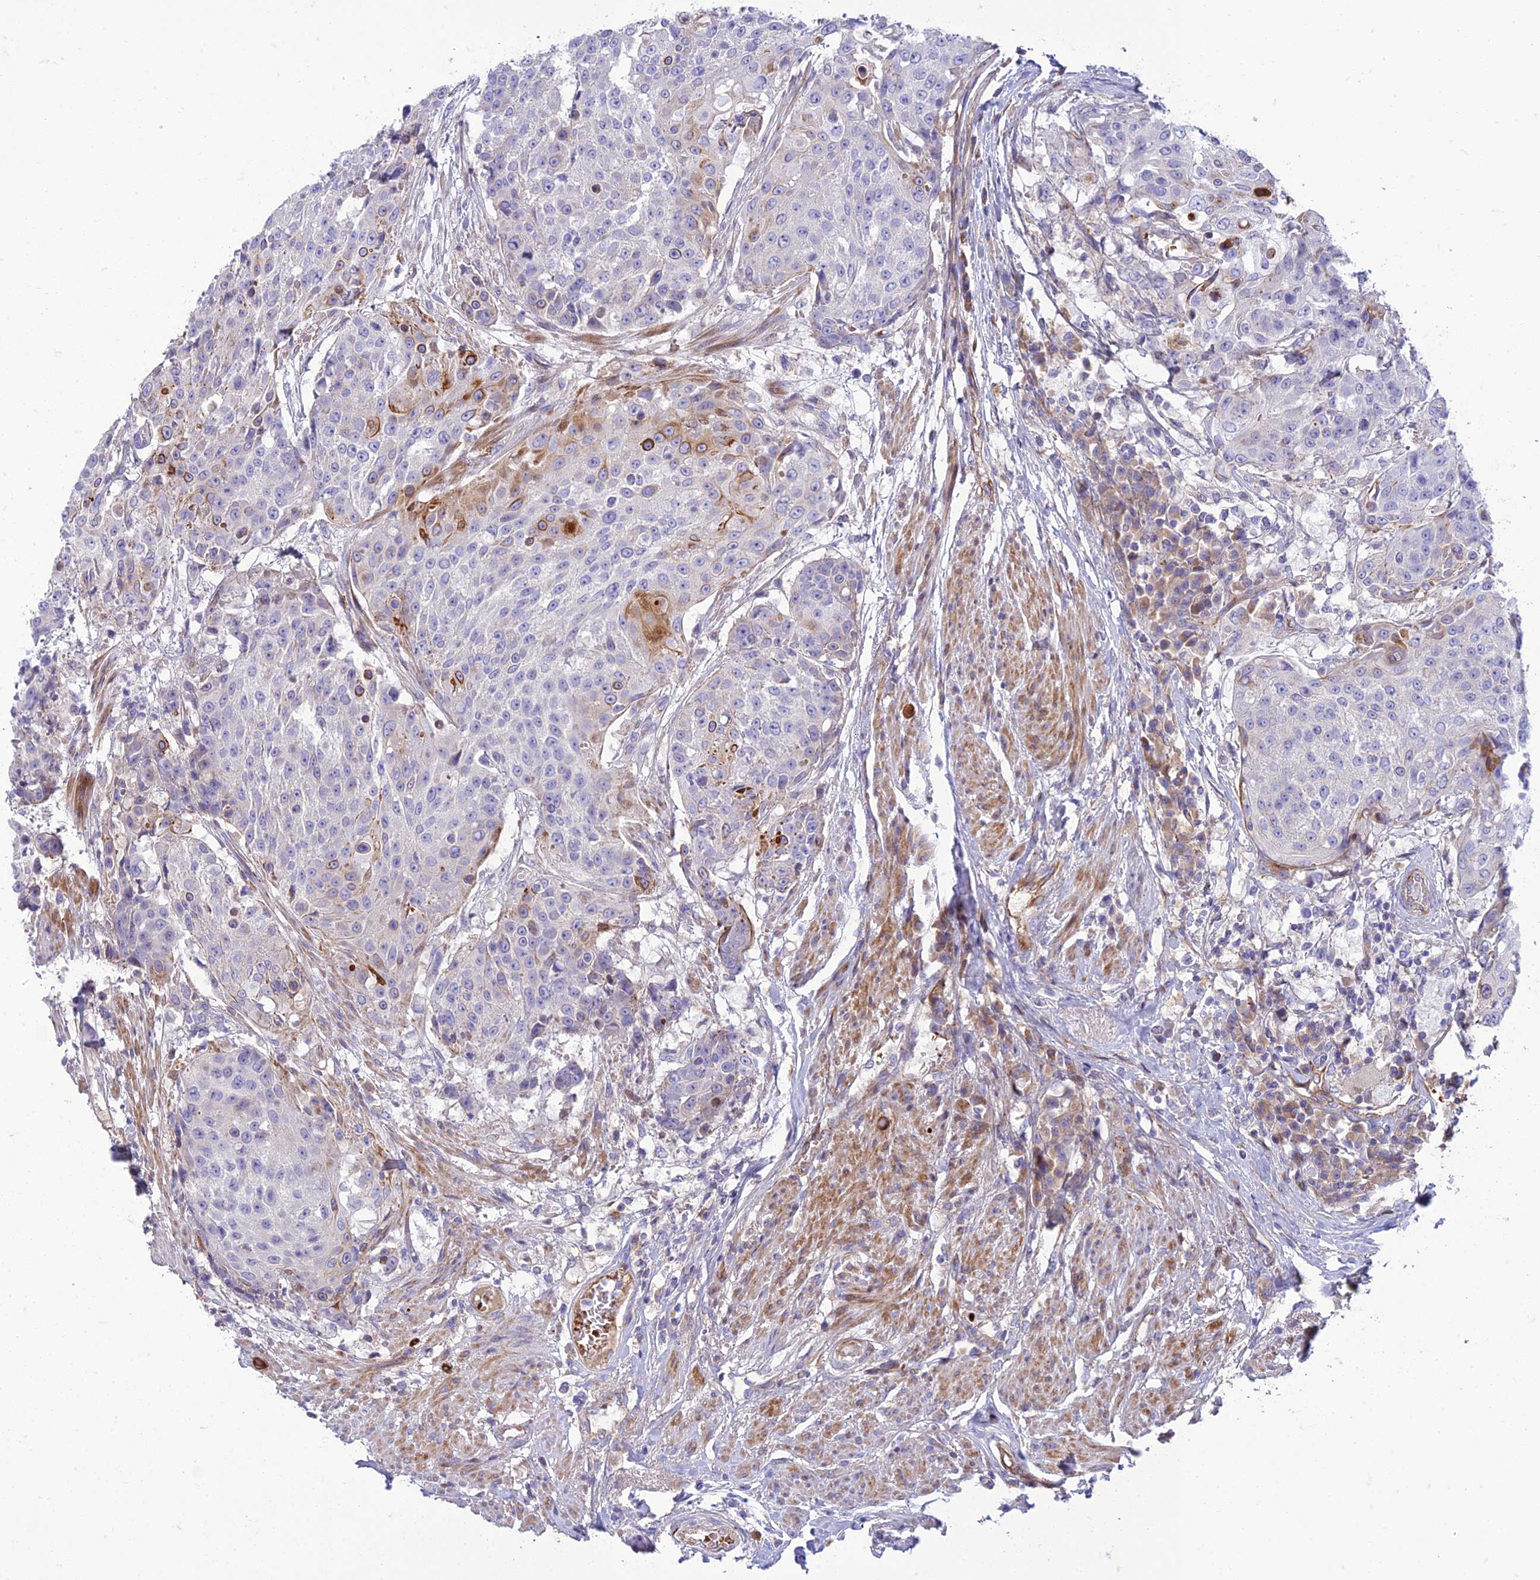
{"staining": {"intensity": "negative", "quantity": "none", "location": "none"}, "tissue": "urothelial cancer", "cell_type": "Tumor cells", "image_type": "cancer", "snomed": [{"axis": "morphology", "description": "Urothelial carcinoma, High grade"}, {"axis": "topography", "description": "Urinary bladder"}], "caption": "This is an IHC micrograph of high-grade urothelial carcinoma. There is no expression in tumor cells.", "gene": "SEL1L3", "patient": {"sex": "female", "age": 63}}